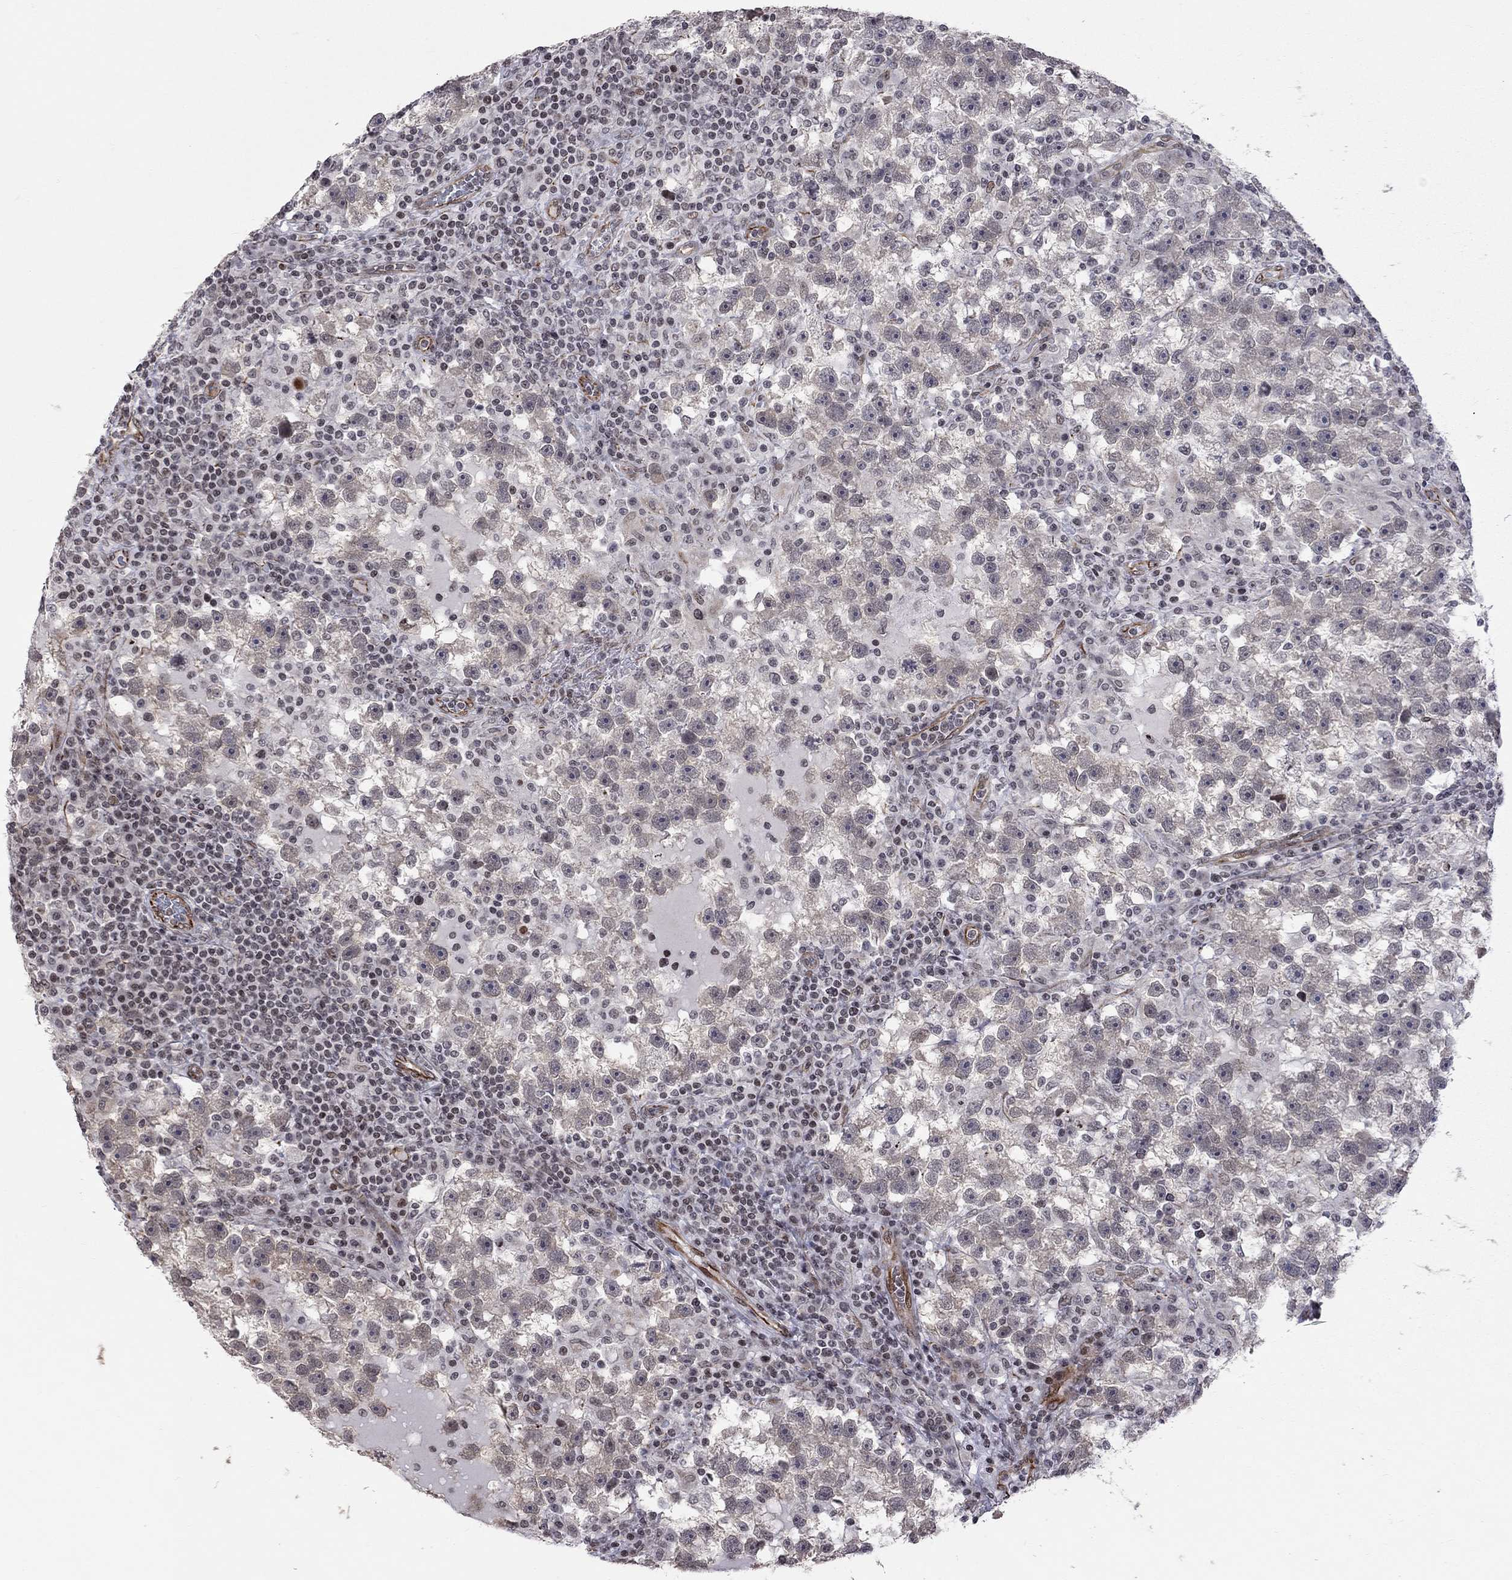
{"staining": {"intensity": "negative", "quantity": "none", "location": "none"}, "tissue": "testis cancer", "cell_type": "Tumor cells", "image_type": "cancer", "snomed": [{"axis": "morphology", "description": "Seminoma, NOS"}, {"axis": "topography", "description": "Testis"}], "caption": "High power microscopy image of an immunohistochemistry micrograph of testis cancer (seminoma), revealing no significant positivity in tumor cells. (Stains: DAB (3,3'-diaminobenzidine) immunohistochemistry (IHC) with hematoxylin counter stain, Microscopy: brightfield microscopy at high magnification).", "gene": "MTNR1B", "patient": {"sex": "male", "age": 47}}